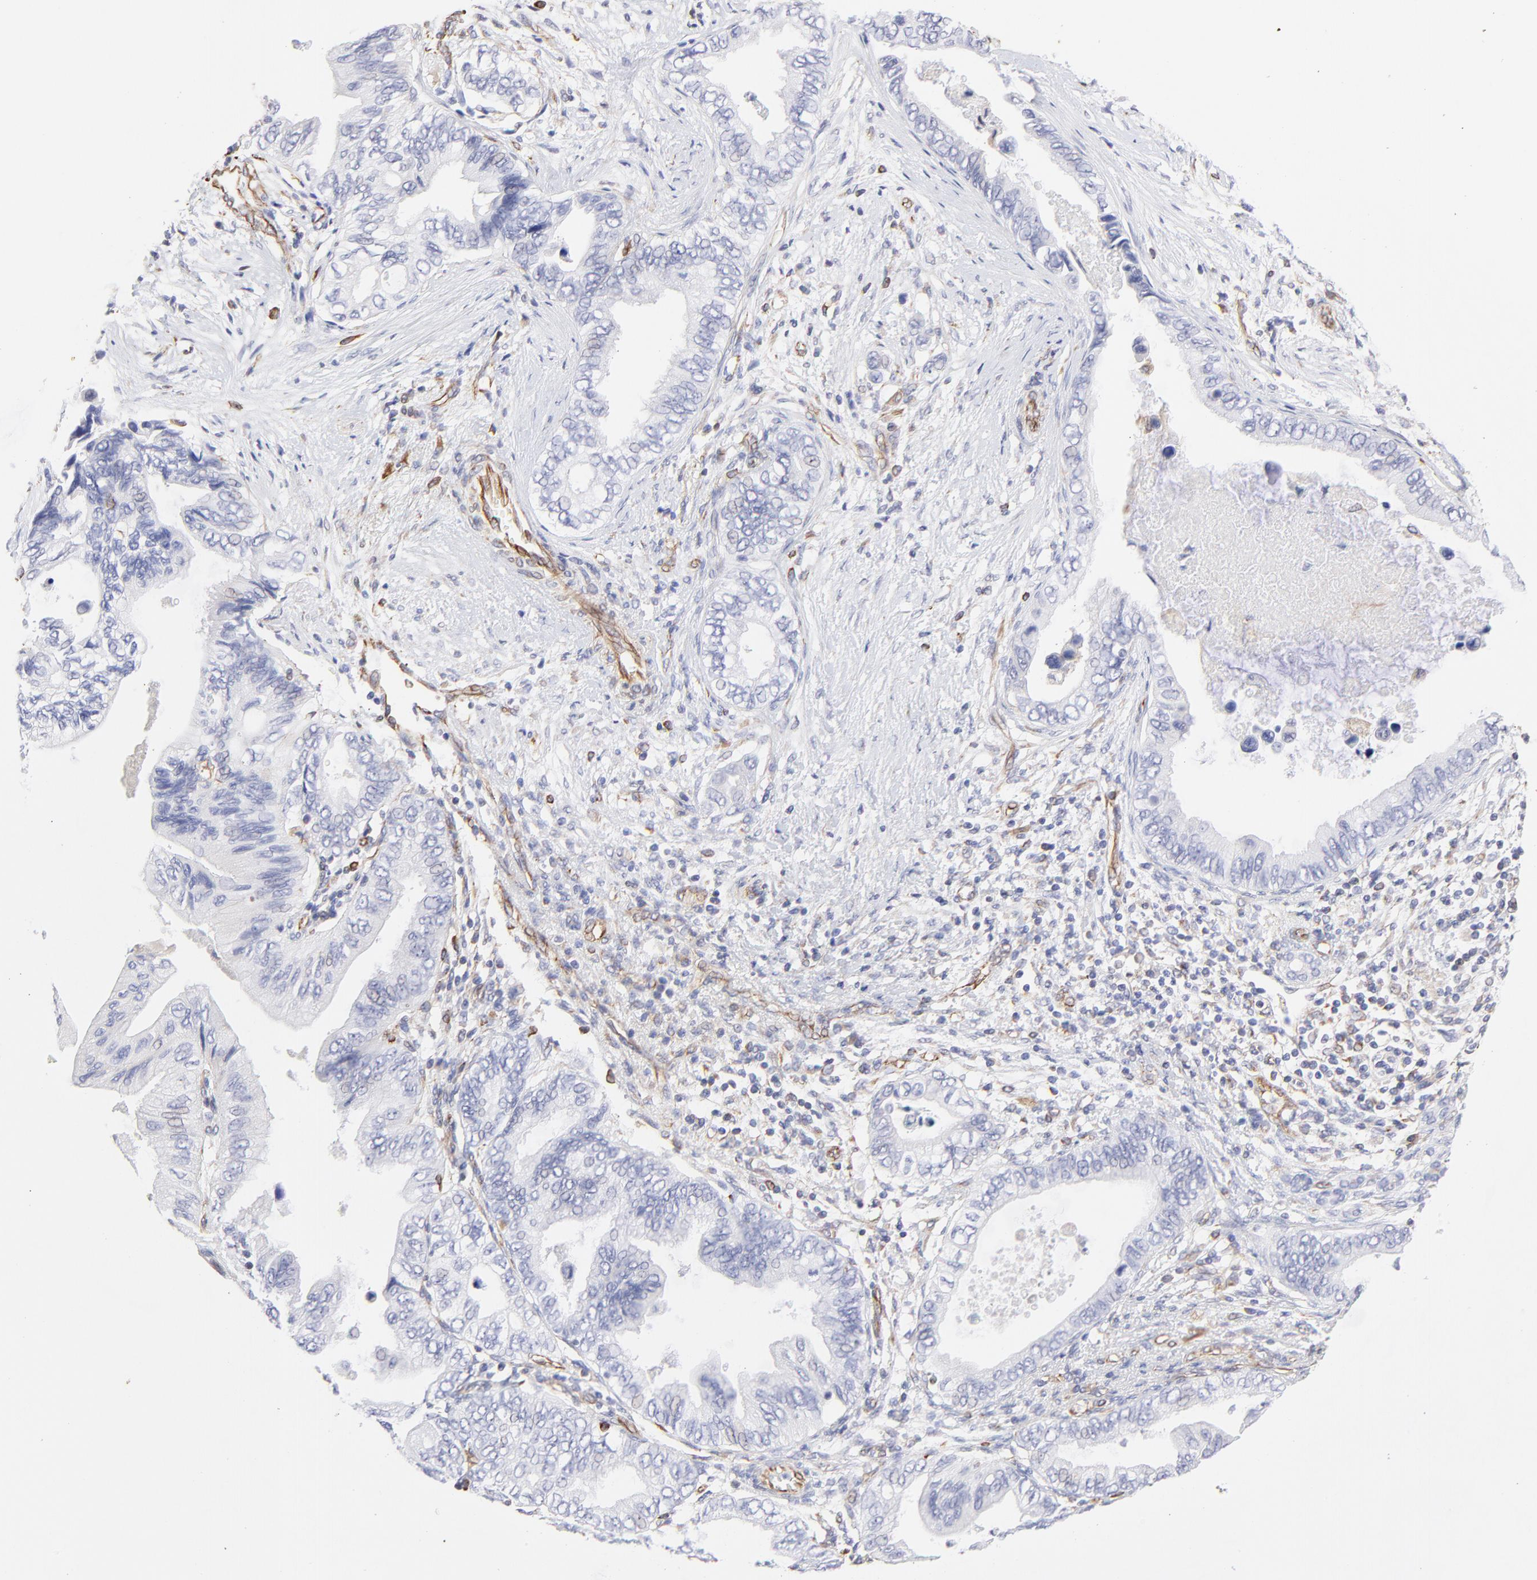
{"staining": {"intensity": "negative", "quantity": "none", "location": "none"}, "tissue": "pancreatic cancer", "cell_type": "Tumor cells", "image_type": "cancer", "snomed": [{"axis": "morphology", "description": "Adenocarcinoma, NOS"}, {"axis": "topography", "description": "Pancreas"}], "caption": "Tumor cells show no significant protein staining in pancreatic cancer (adenocarcinoma).", "gene": "COX8C", "patient": {"sex": "female", "age": 66}}